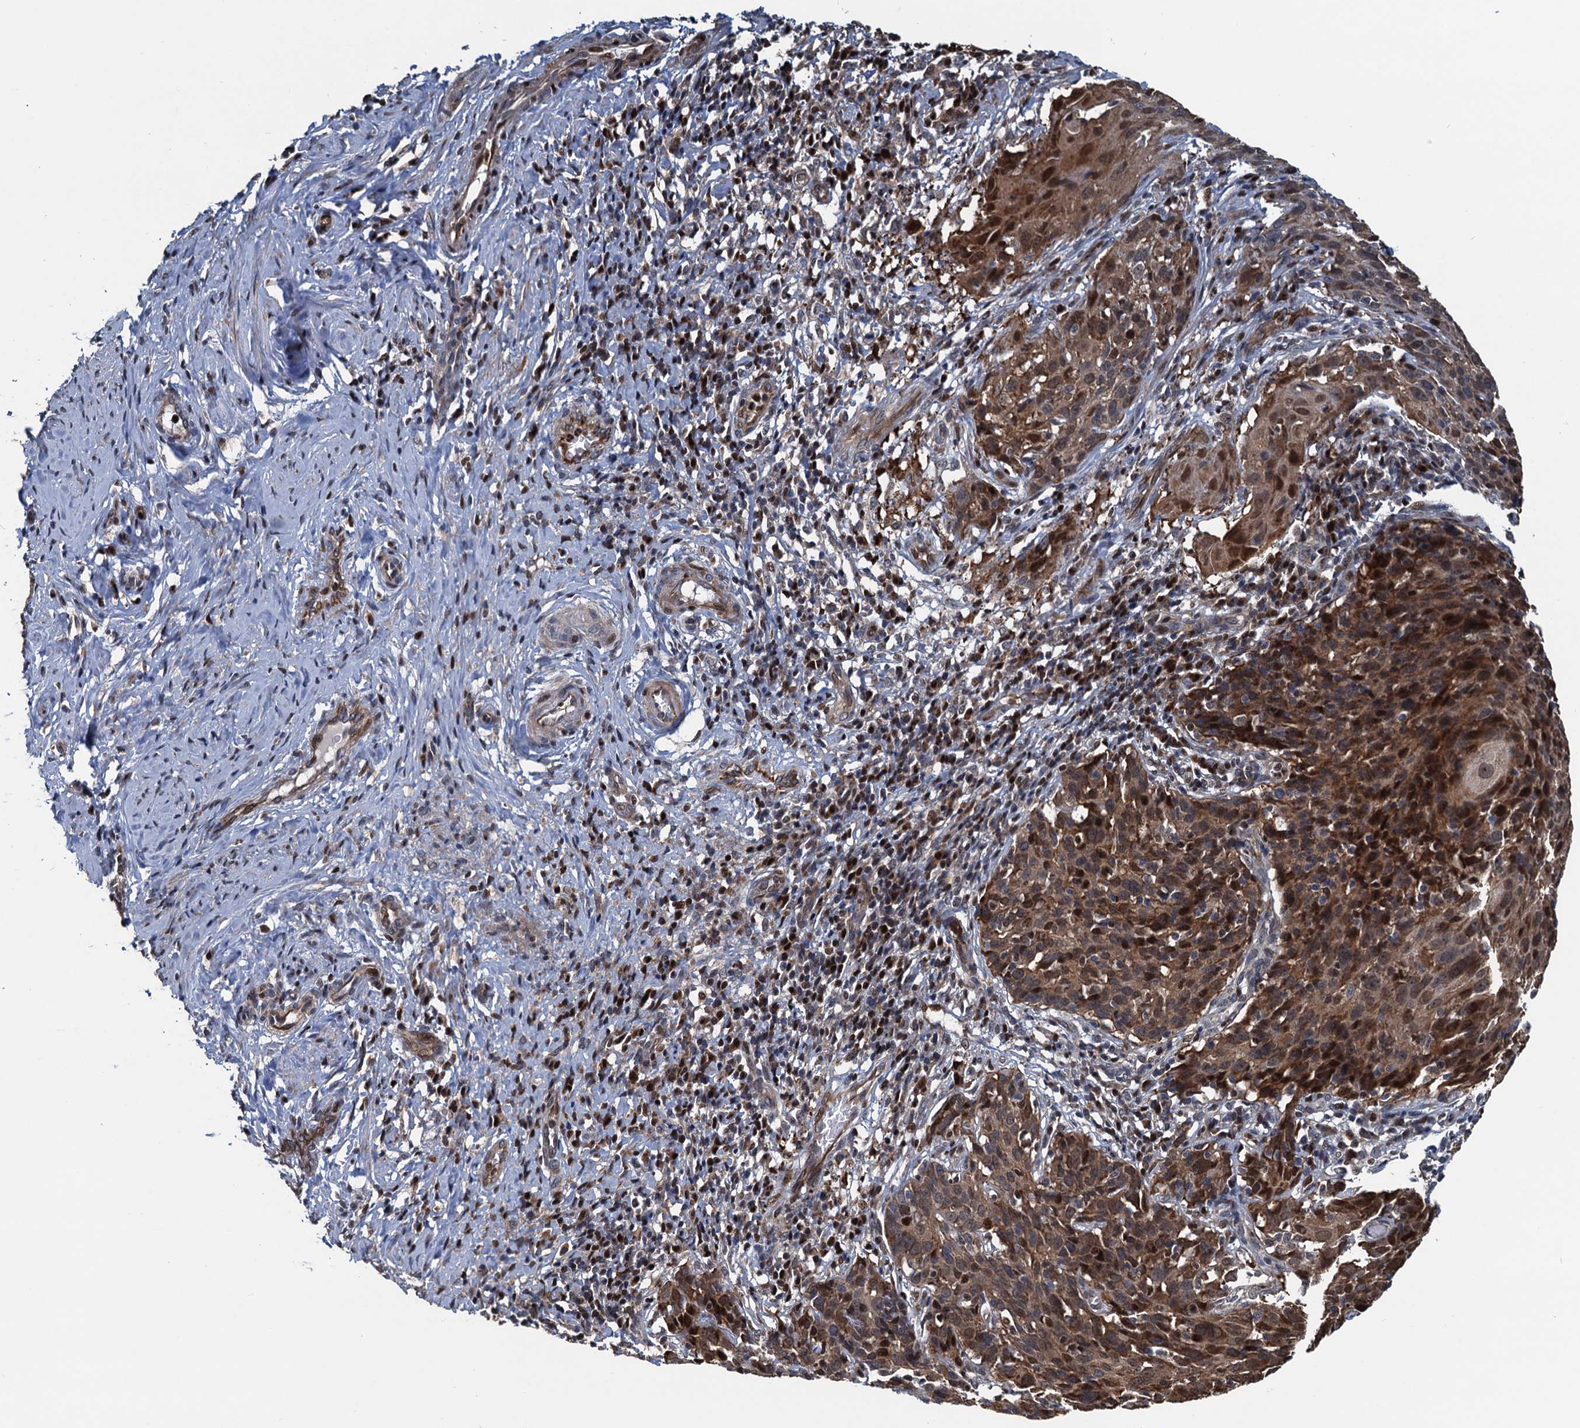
{"staining": {"intensity": "moderate", "quantity": ">75%", "location": "cytoplasmic/membranous,nuclear"}, "tissue": "cervical cancer", "cell_type": "Tumor cells", "image_type": "cancer", "snomed": [{"axis": "morphology", "description": "Squamous cell carcinoma, NOS"}, {"axis": "topography", "description": "Cervix"}], "caption": "Brown immunohistochemical staining in human squamous cell carcinoma (cervical) exhibits moderate cytoplasmic/membranous and nuclear expression in about >75% of tumor cells. (DAB IHC, brown staining for protein, blue staining for nuclei).", "gene": "ATOSA", "patient": {"sex": "female", "age": 50}}